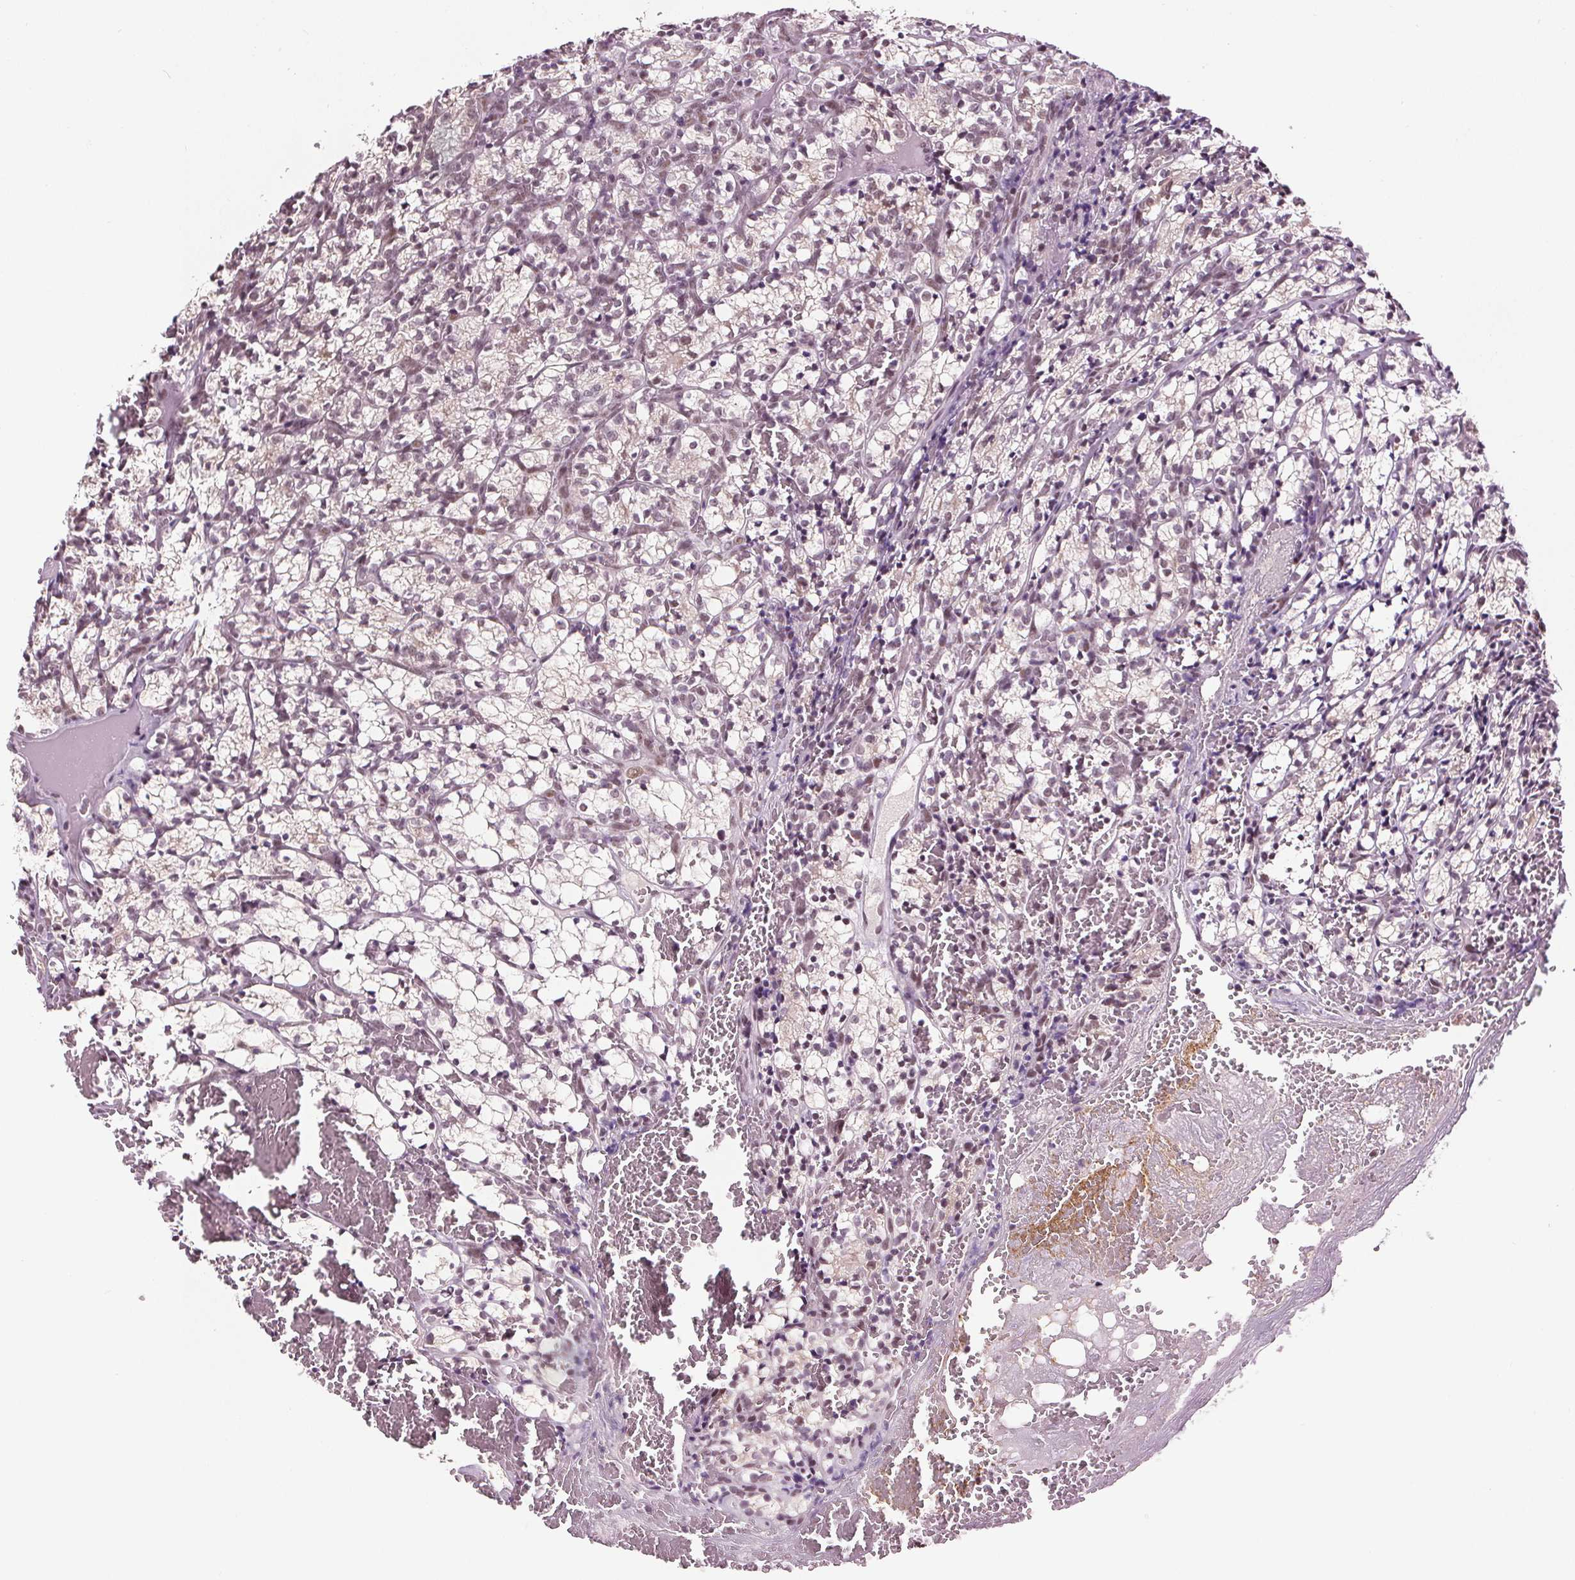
{"staining": {"intensity": "weak", "quantity": "<25%", "location": "nuclear"}, "tissue": "renal cancer", "cell_type": "Tumor cells", "image_type": "cancer", "snomed": [{"axis": "morphology", "description": "Adenocarcinoma, NOS"}, {"axis": "topography", "description": "Kidney"}], "caption": "This micrograph is of adenocarcinoma (renal) stained with immunohistochemistry (IHC) to label a protein in brown with the nuclei are counter-stained blue. There is no expression in tumor cells.", "gene": "IWS1", "patient": {"sex": "female", "age": 69}}